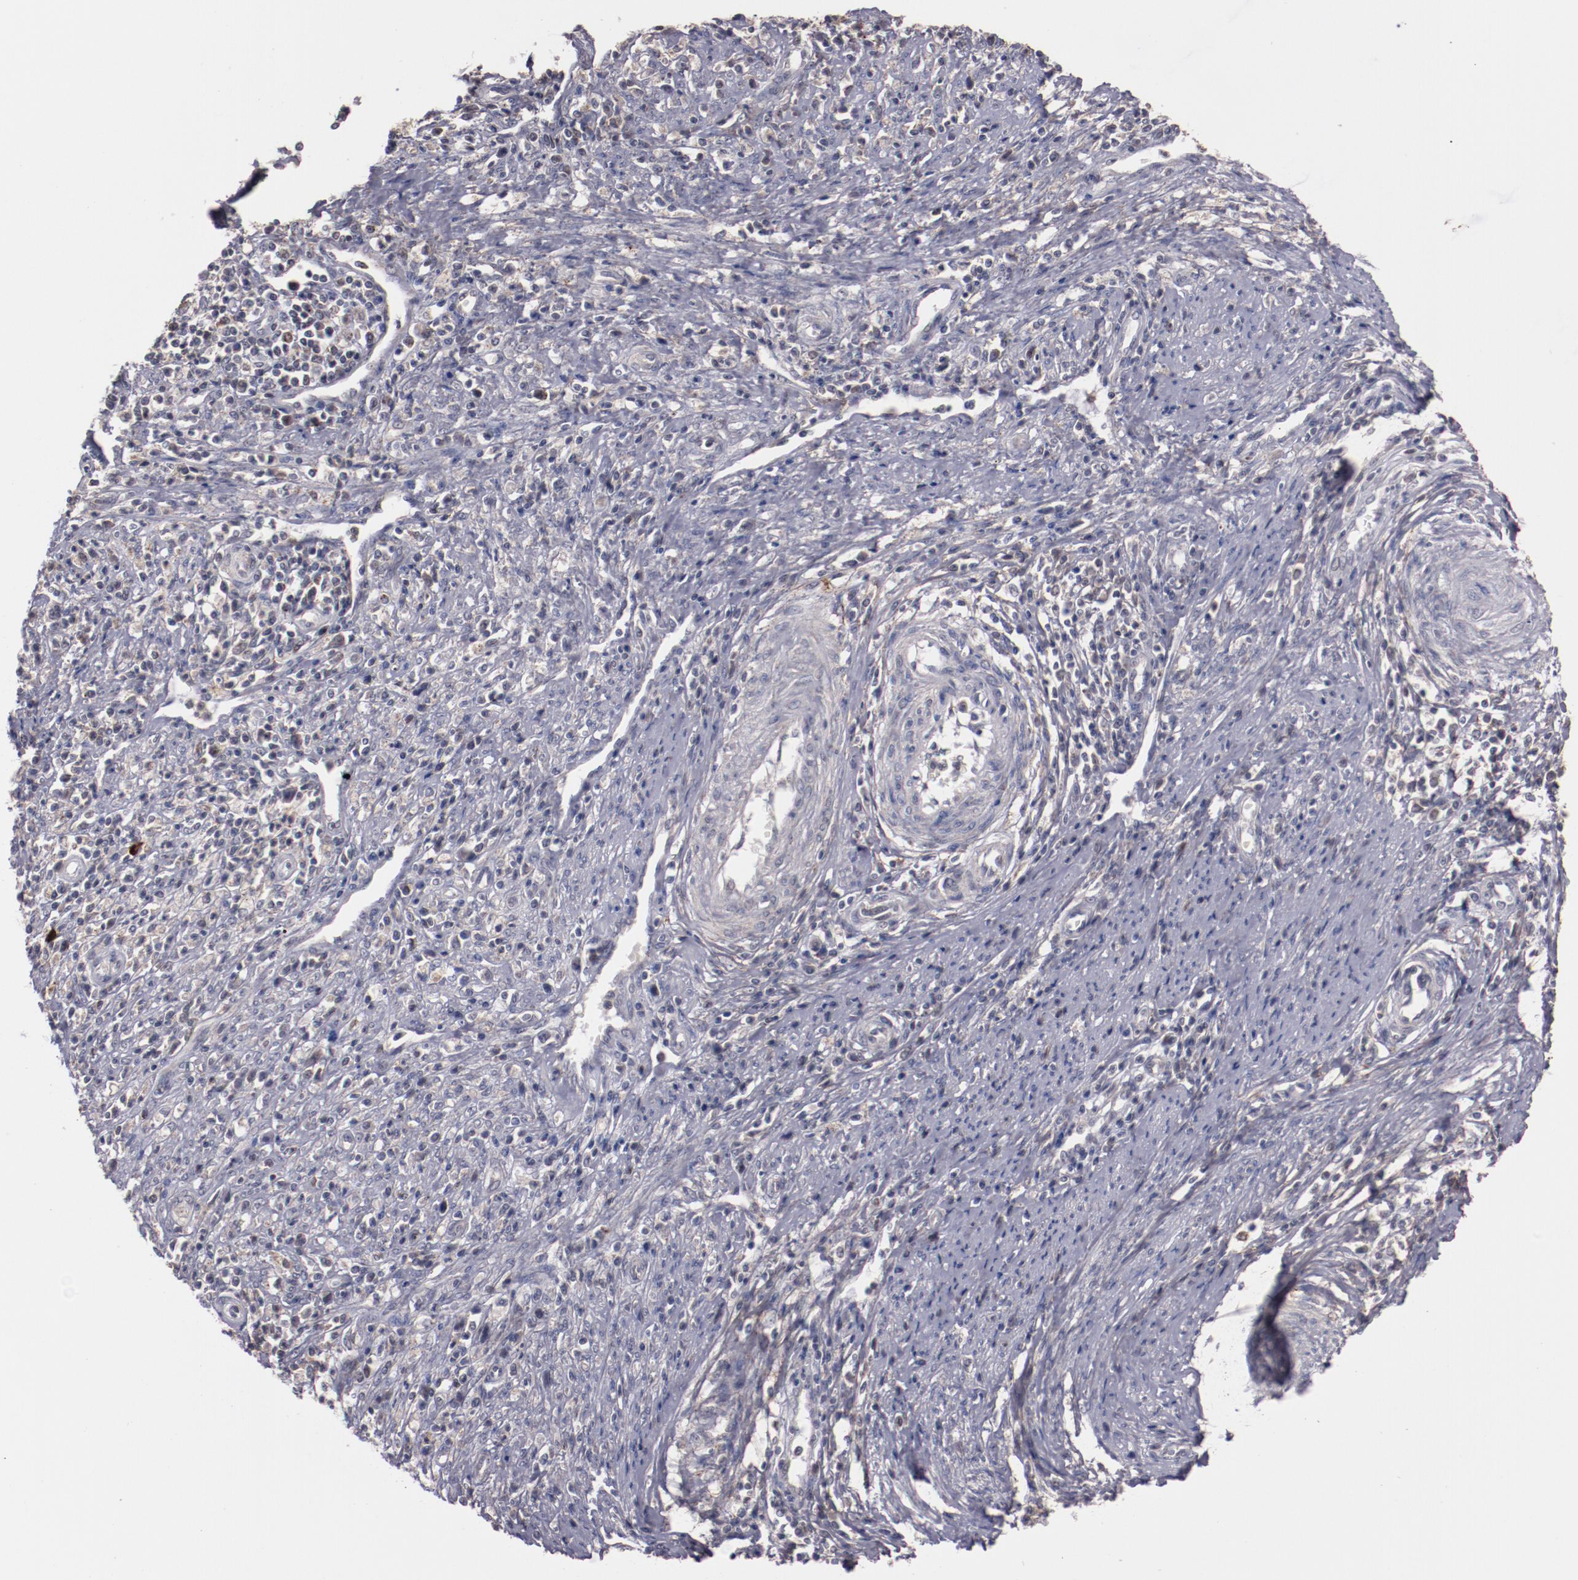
{"staining": {"intensity": "negative", "quantity": "none", "location": "none"}, "tissue": "cervical cancer", "cell_type": "Tumor cells", "image_type": "cancer", "snomed": [{"axis": "morphology", "description": "Adenocarcinoma, NOS"}, {"axis": "topography", "description": "Cervix"}], "caption": "Tumor cells show no significant protein expression in cervical adenocarcinoma.", "gene": "SYP", "patient": {"sex": "female", "age": 36}}